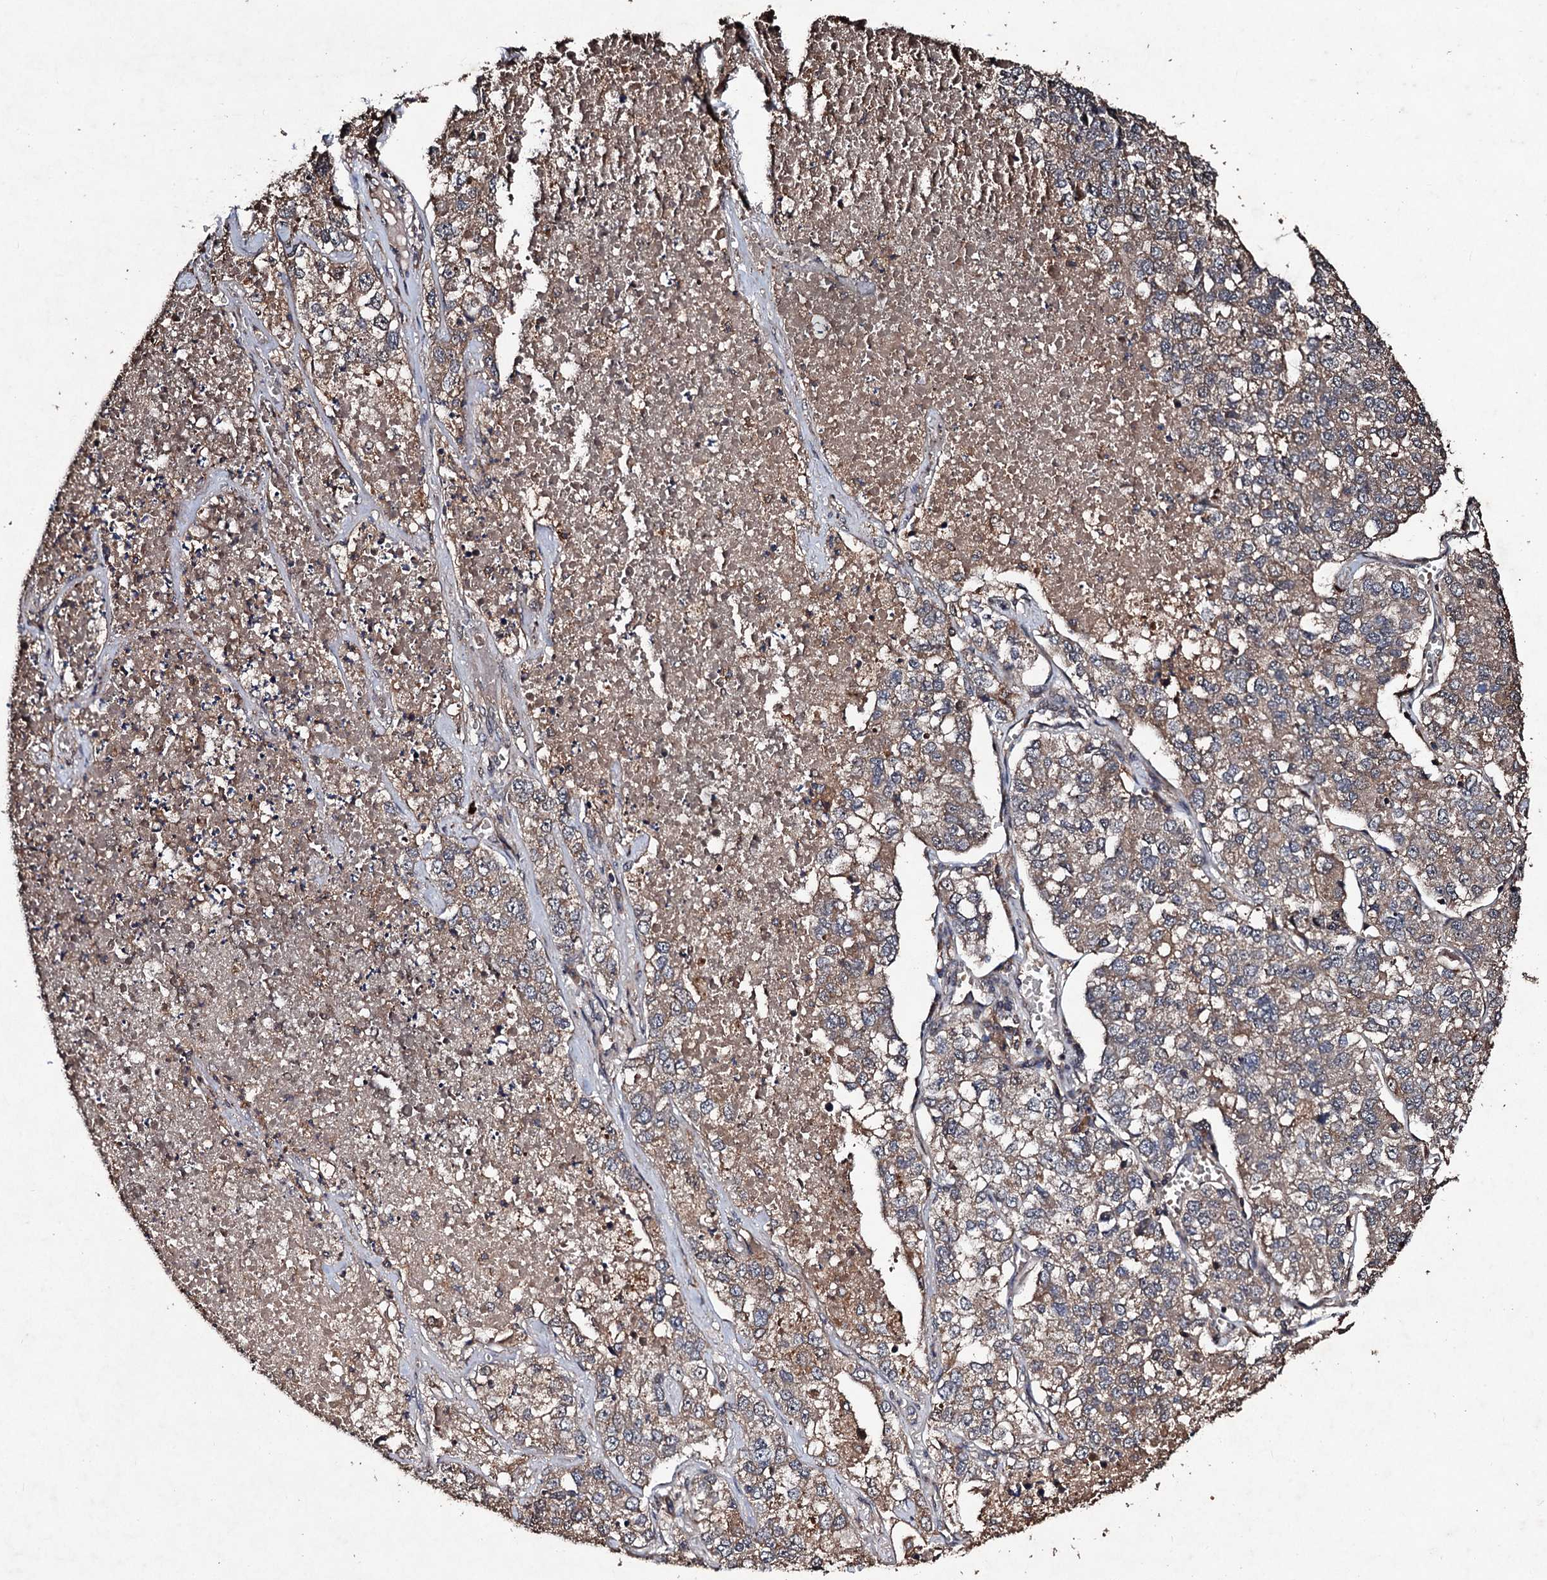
{"staining": {"intensity": "weak", "quantity": "25%-75%", "location": "cytoplasmic/membranous"}, "tissue": "lung cancer", "cell_type": "Tumor cells", "image_type": "cancer", "snomed": [{"axis": "morphology", "description": "Adenocarcinoma, NOS"}, {"axis": "topography", "description": "Lung"}], "caption": "The image reveals immunohistochemical staining of lung cancer (adenocarcinoma). There is weak cytoplasmic/membranous positivity is seen in about 25%-75% of tumor cells.", "gene": "KERA", "patient": {"sex": "male", "age": 49}}